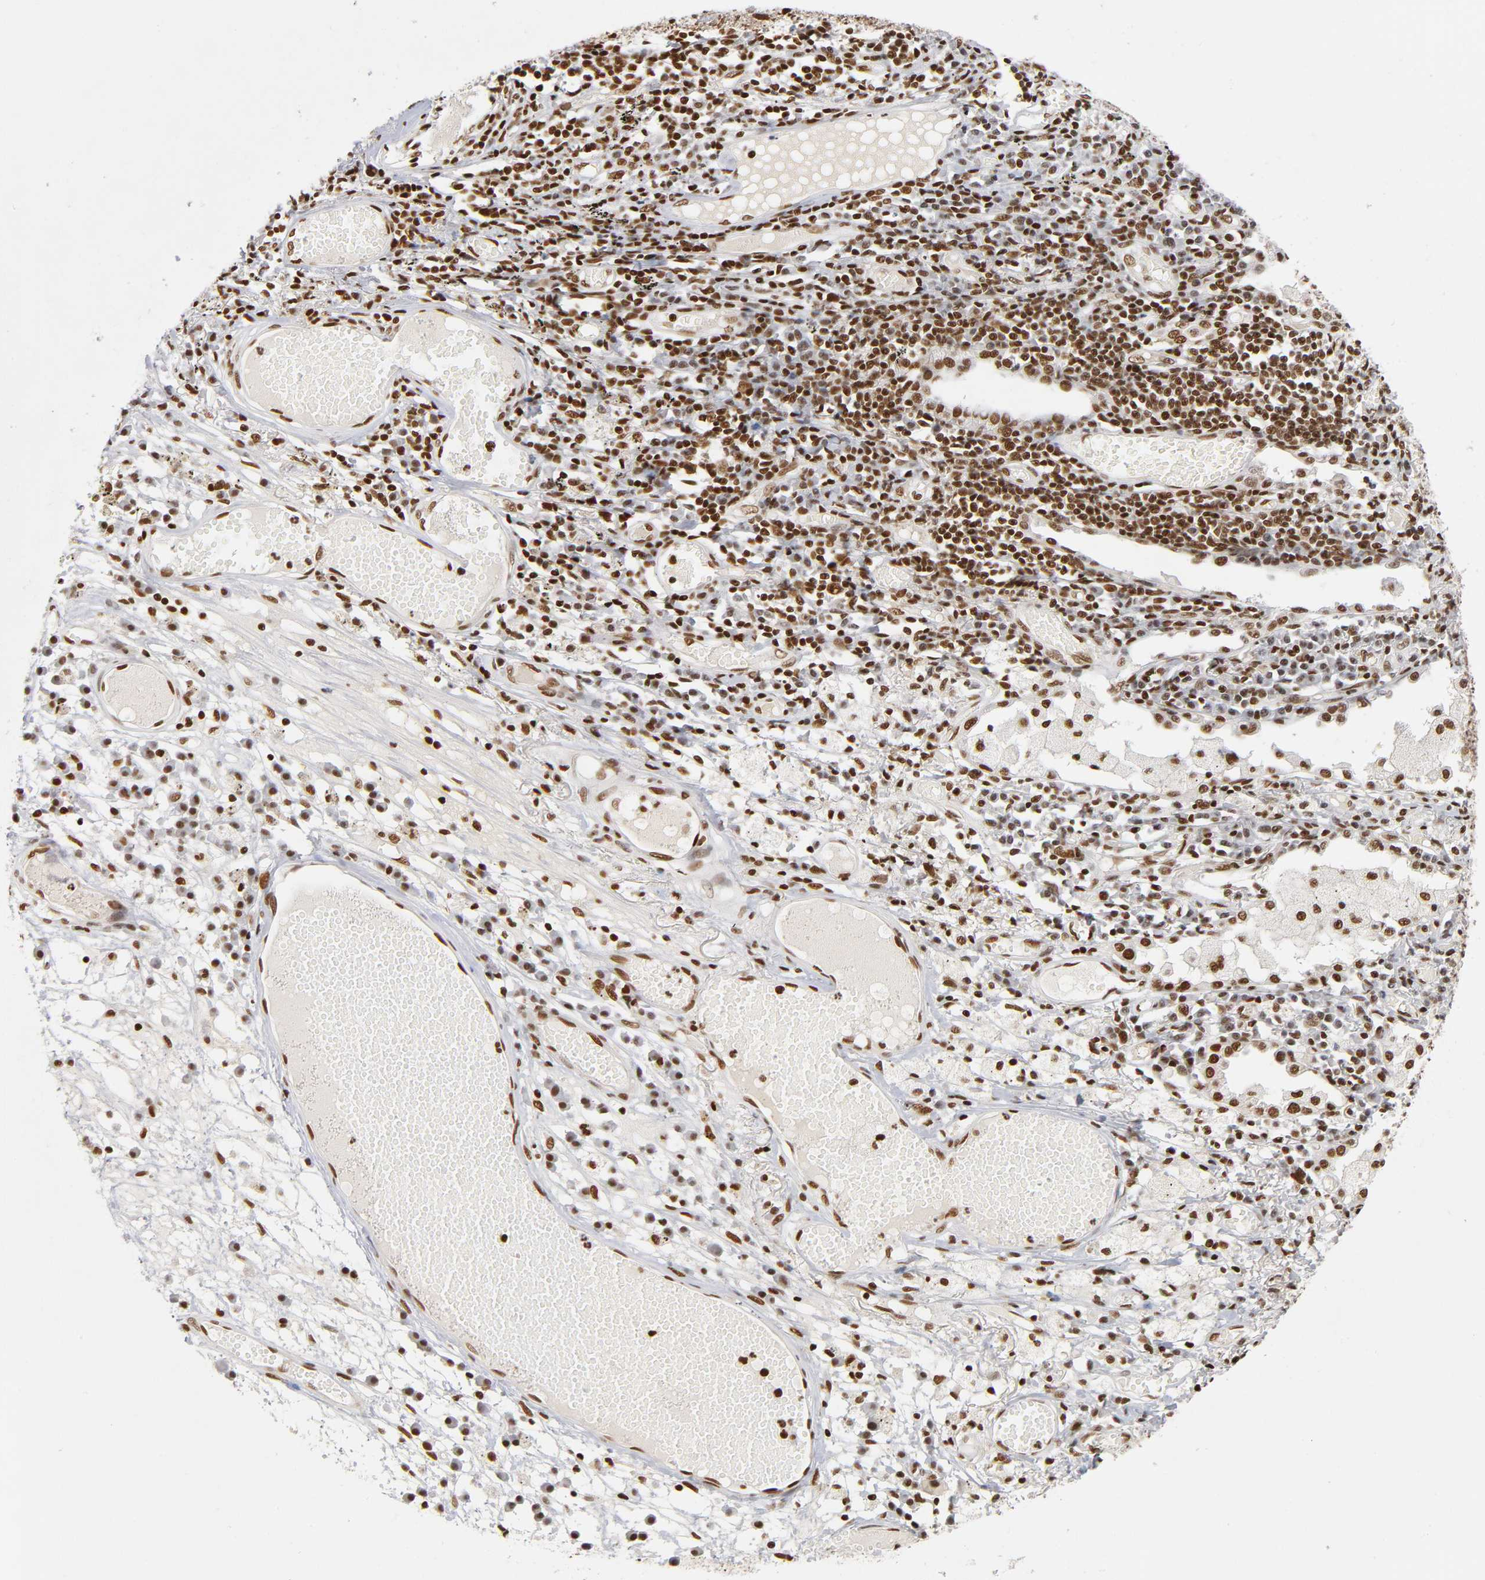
{"staining": {"intensity": "strong", "quantity": ">75%", "location": "nuclear"}, "tissue": "lung cancer", "cell_type": "Tumor cells", "image_type": "cancer", "snomed": [{"axis": "morphology", "description": "Squamous cell carcinoma, NOS"}, {"axis": "topography", "description": "Lung"}], "caption": "Immunohistochemical staining of lung cancer shows high levels of strong nuclear protein staining in about >75% of tumor cells. Immunohistochemistry stains the protein in brown and the nuclei are stained blue.", "gene": "ILKAP", "patient": {"sex": "male", "age": 71}}